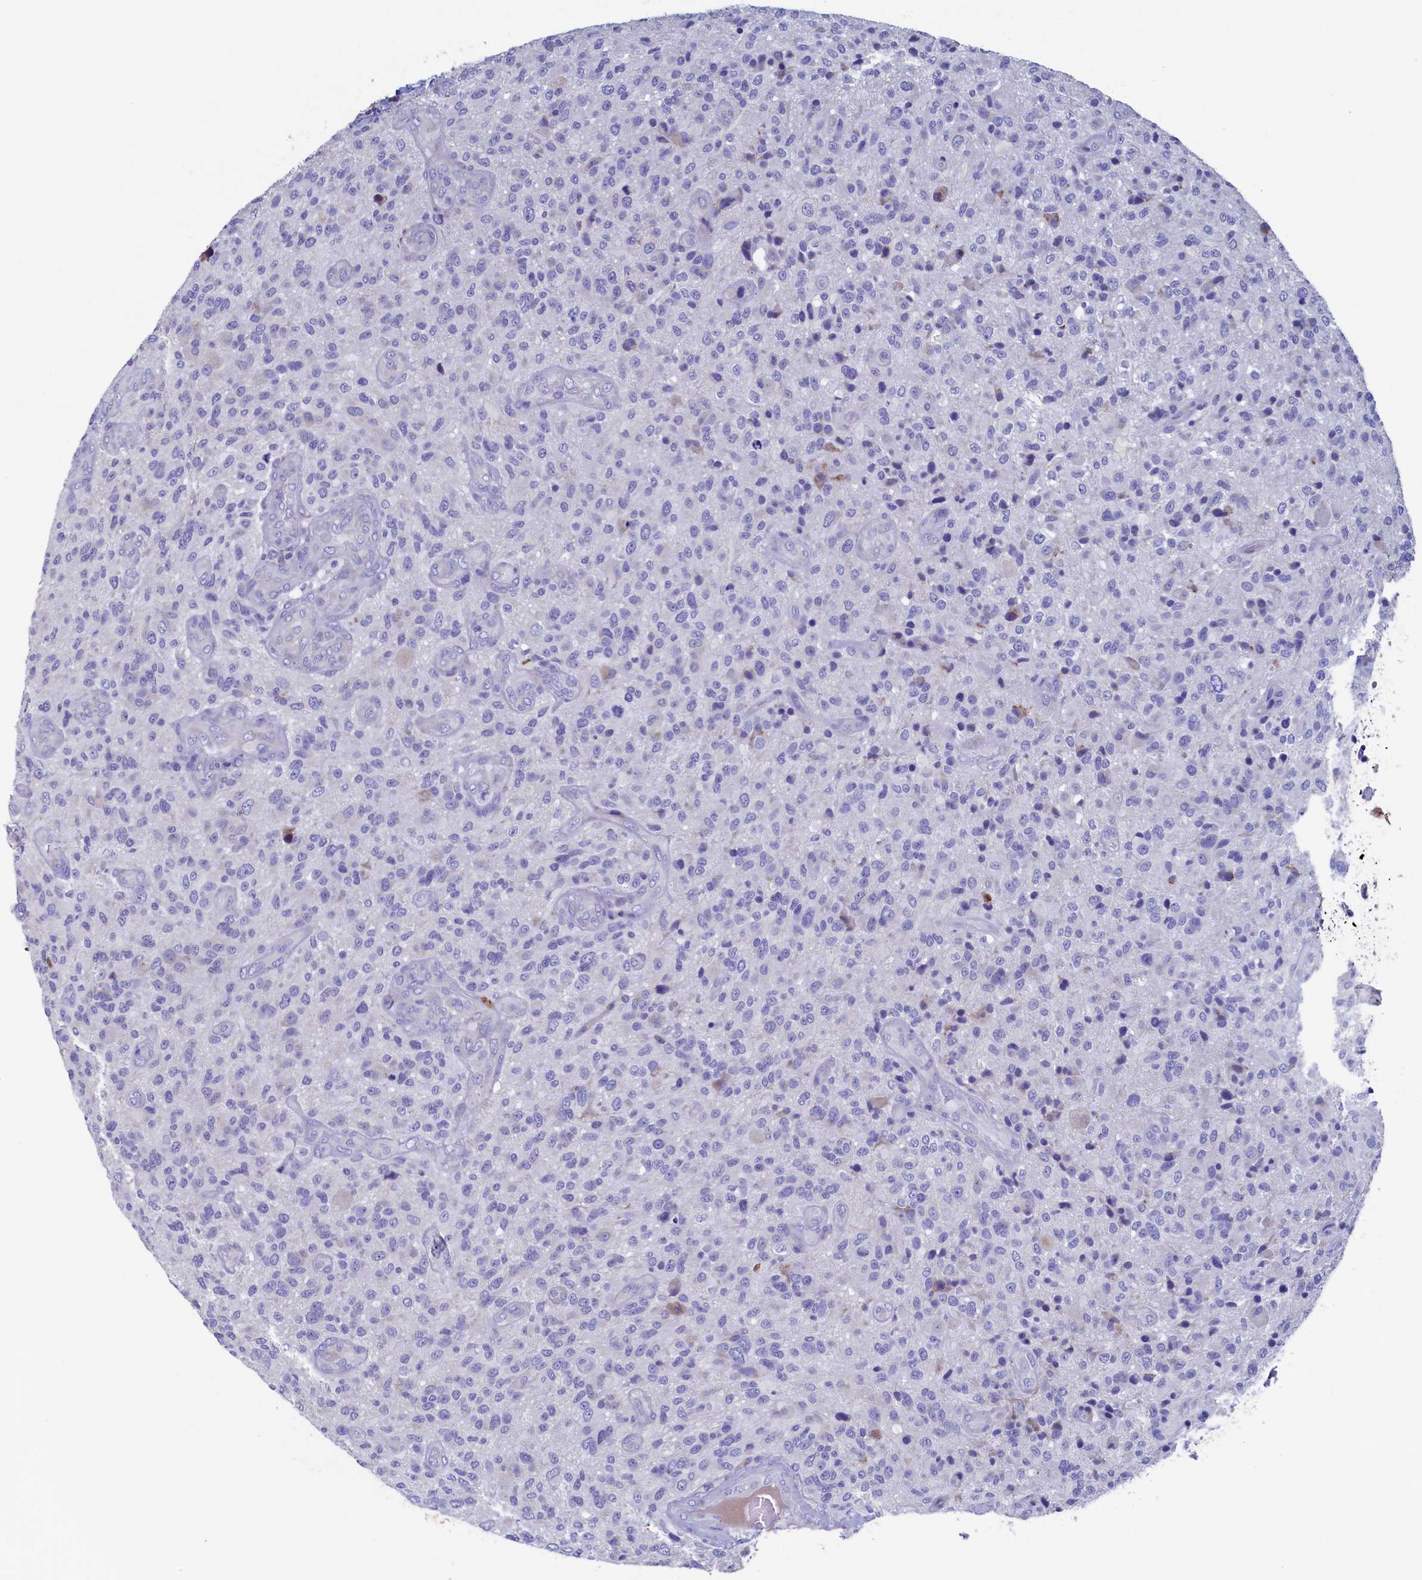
{"staining": {"intensity": "negative", "quantity": "none", "location": "none"}, "tissue": "glioma", "cell_type": "Tumor cells", "image_type": "cancer", "snomed": [{"axis": "morphology", "description": "Glioma, malignant, High grade"}, {"axis": "topography", "description": "Brain"}], "caption": "Immunohistochemistry micrograph of neoplastic tissue: glioma stained with DAB shows no significant protein expression in tumor cells. The staining was performed using DAB (3,3'-diaminobenzidine) to visualize the protein expression in brown, while the nuclei were stained in blue with hematoxylin (Magnification: 20x).", "gene": "CBLIF", "patient": {"sex": "male", "age": 47}}